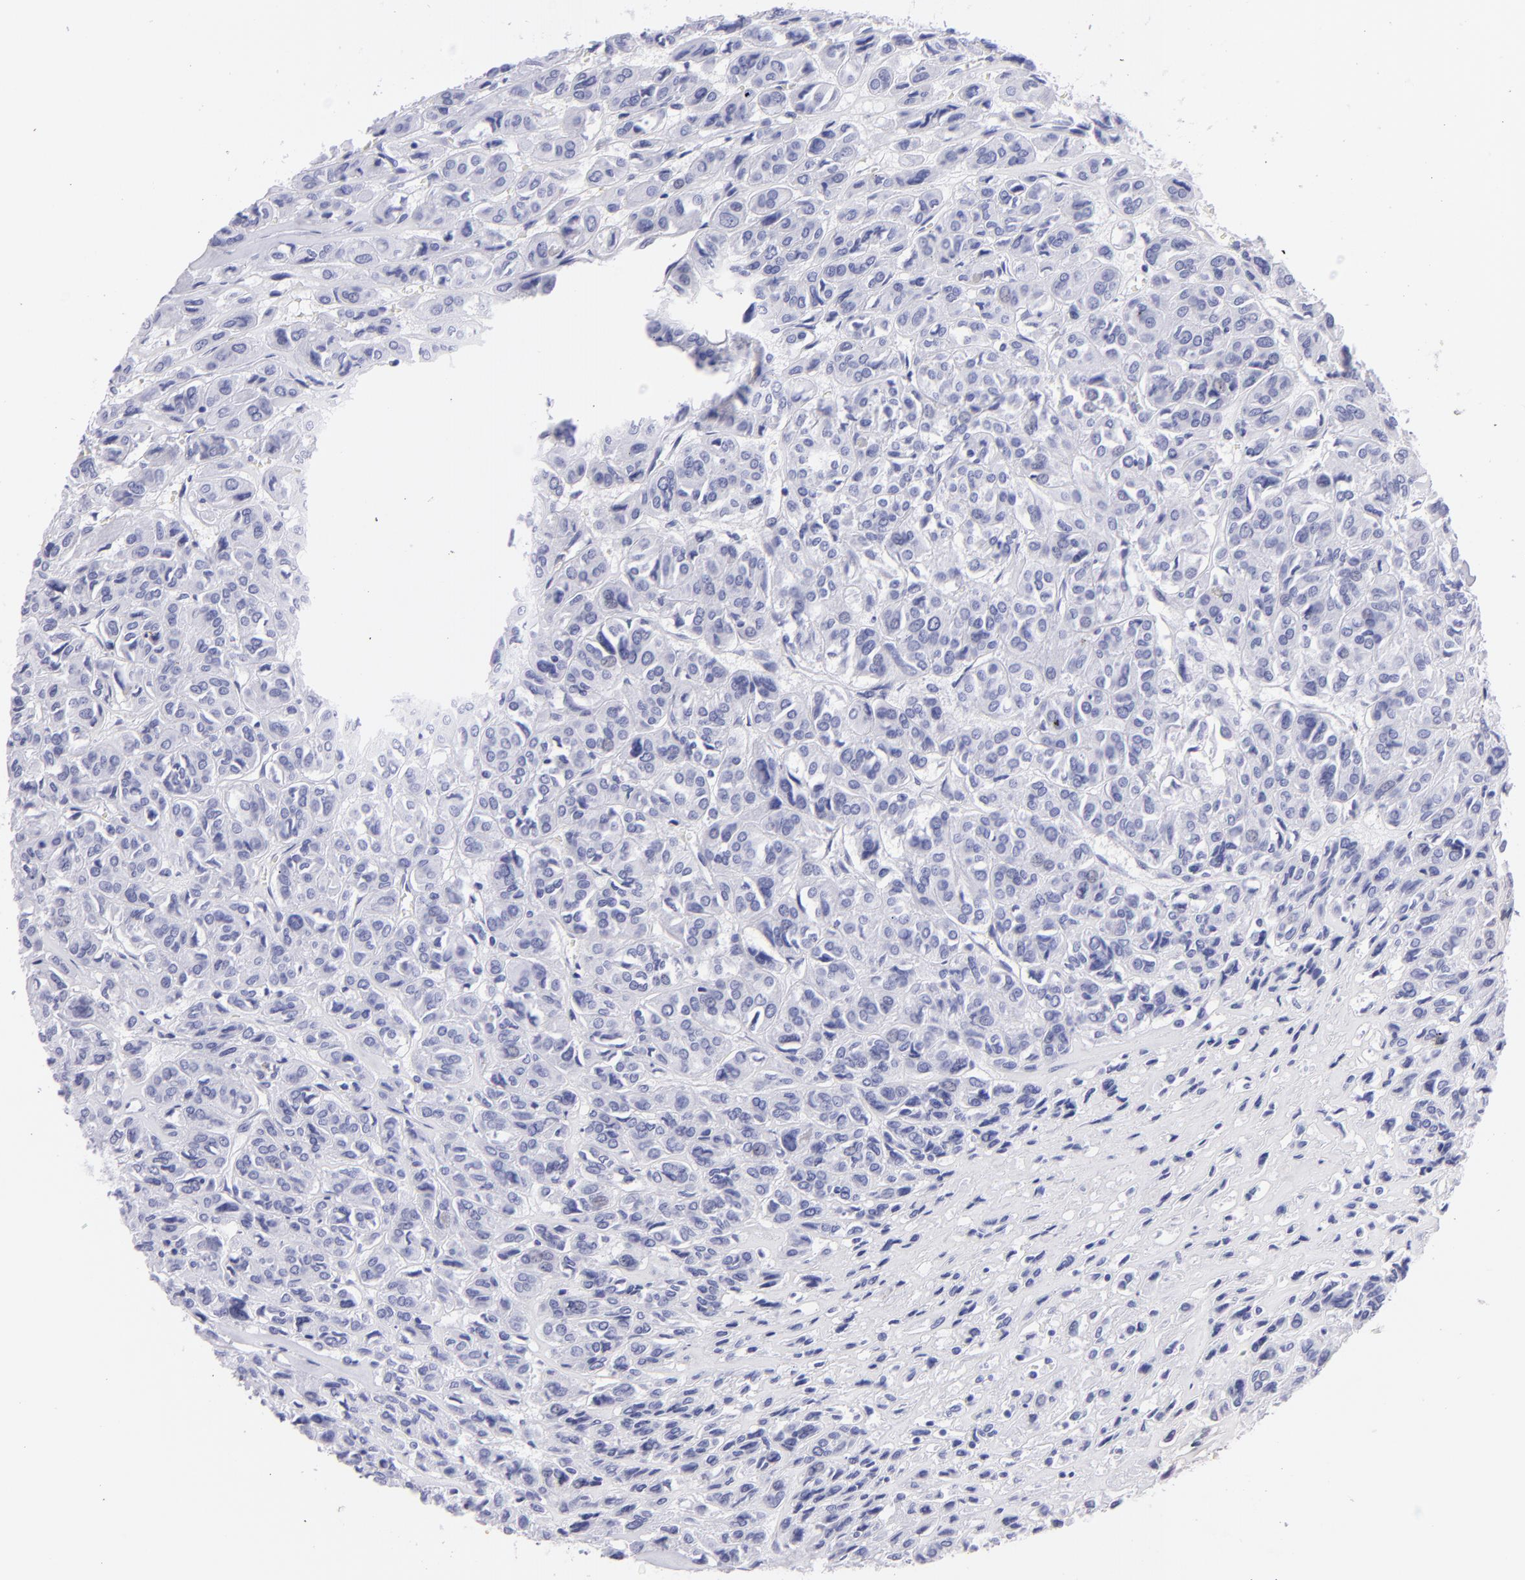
{"staining": {"intensity": "negative", "quantity": "none", "location": "none"}, "tissue": "thyroid cancer", "cell_type": "Tumor cells", "image_type": "cancer", "snomed": [{"axis": "morphology", "description": "Follicular adenoma carcinoma, NOS"}, {"axis": "topography", "description": "Thyroid gland"}], "caption": "Immunohistochemistry (IHC) histopathology image of neoplastic tissue: human thyroid cancer stained with DAB exhibits no significant protein positivity in tumor cells.", "gene": "PIP", "patient": {"sex": "female", "age": 71}}